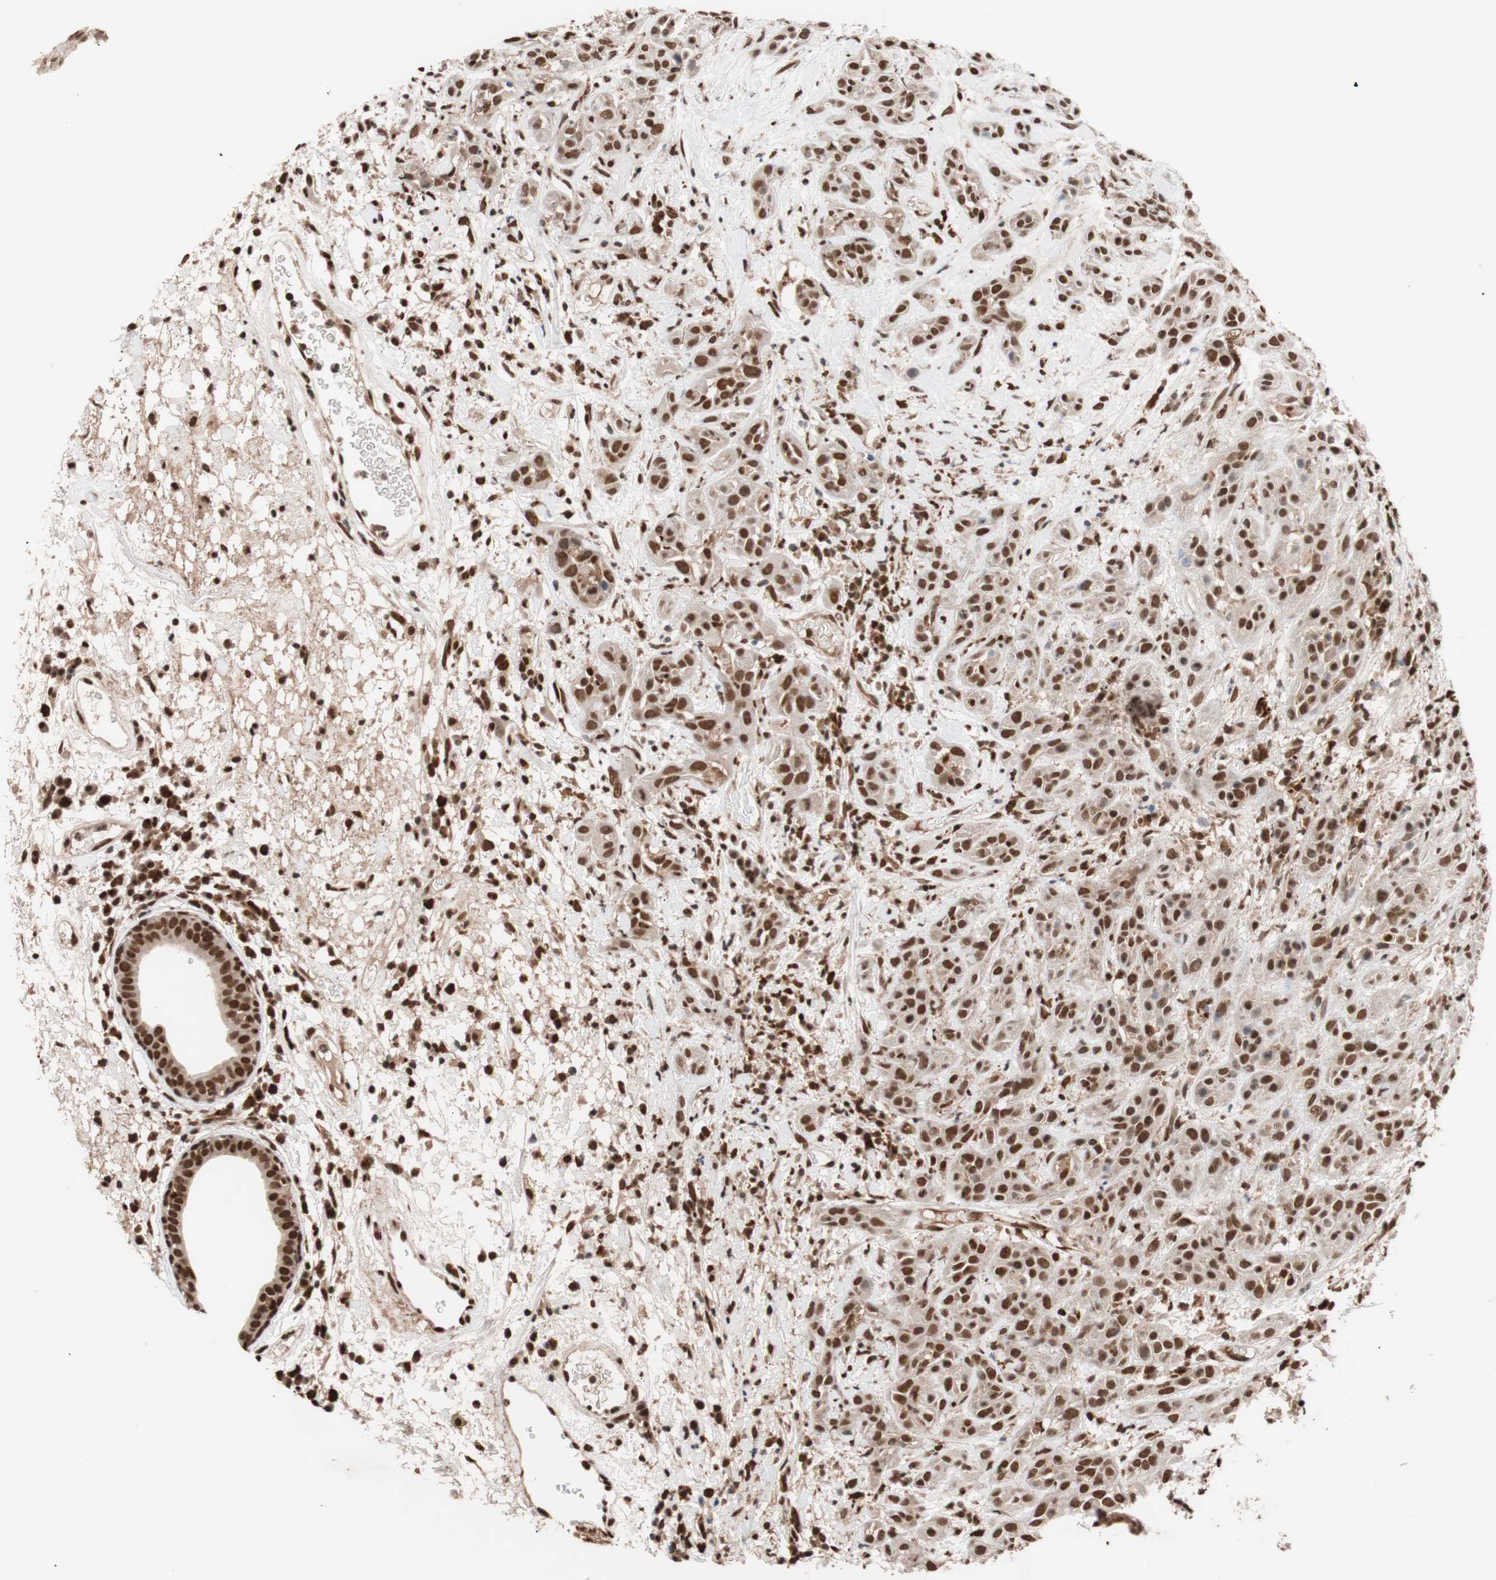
{"staining": {"intensity": "strong", "quantity": ">75%", "location": "nuclear"}, "tissue": "head and neck cancer", "cell_type": "Tumor cells", "image_type": "cancer", "snomed": [{"axis": "morphology", "description": "Squamous cell carcinoma, NOS"}, {"axis": "topography", "description": "Head-Neck"}], "caption": "Head and neck squamous cell carcinoma tissue displays strong nuclear positivity in about >75% of tumor cells", "gene": "CHAMP1", "patient": {"sex": "male", "age": 62}}